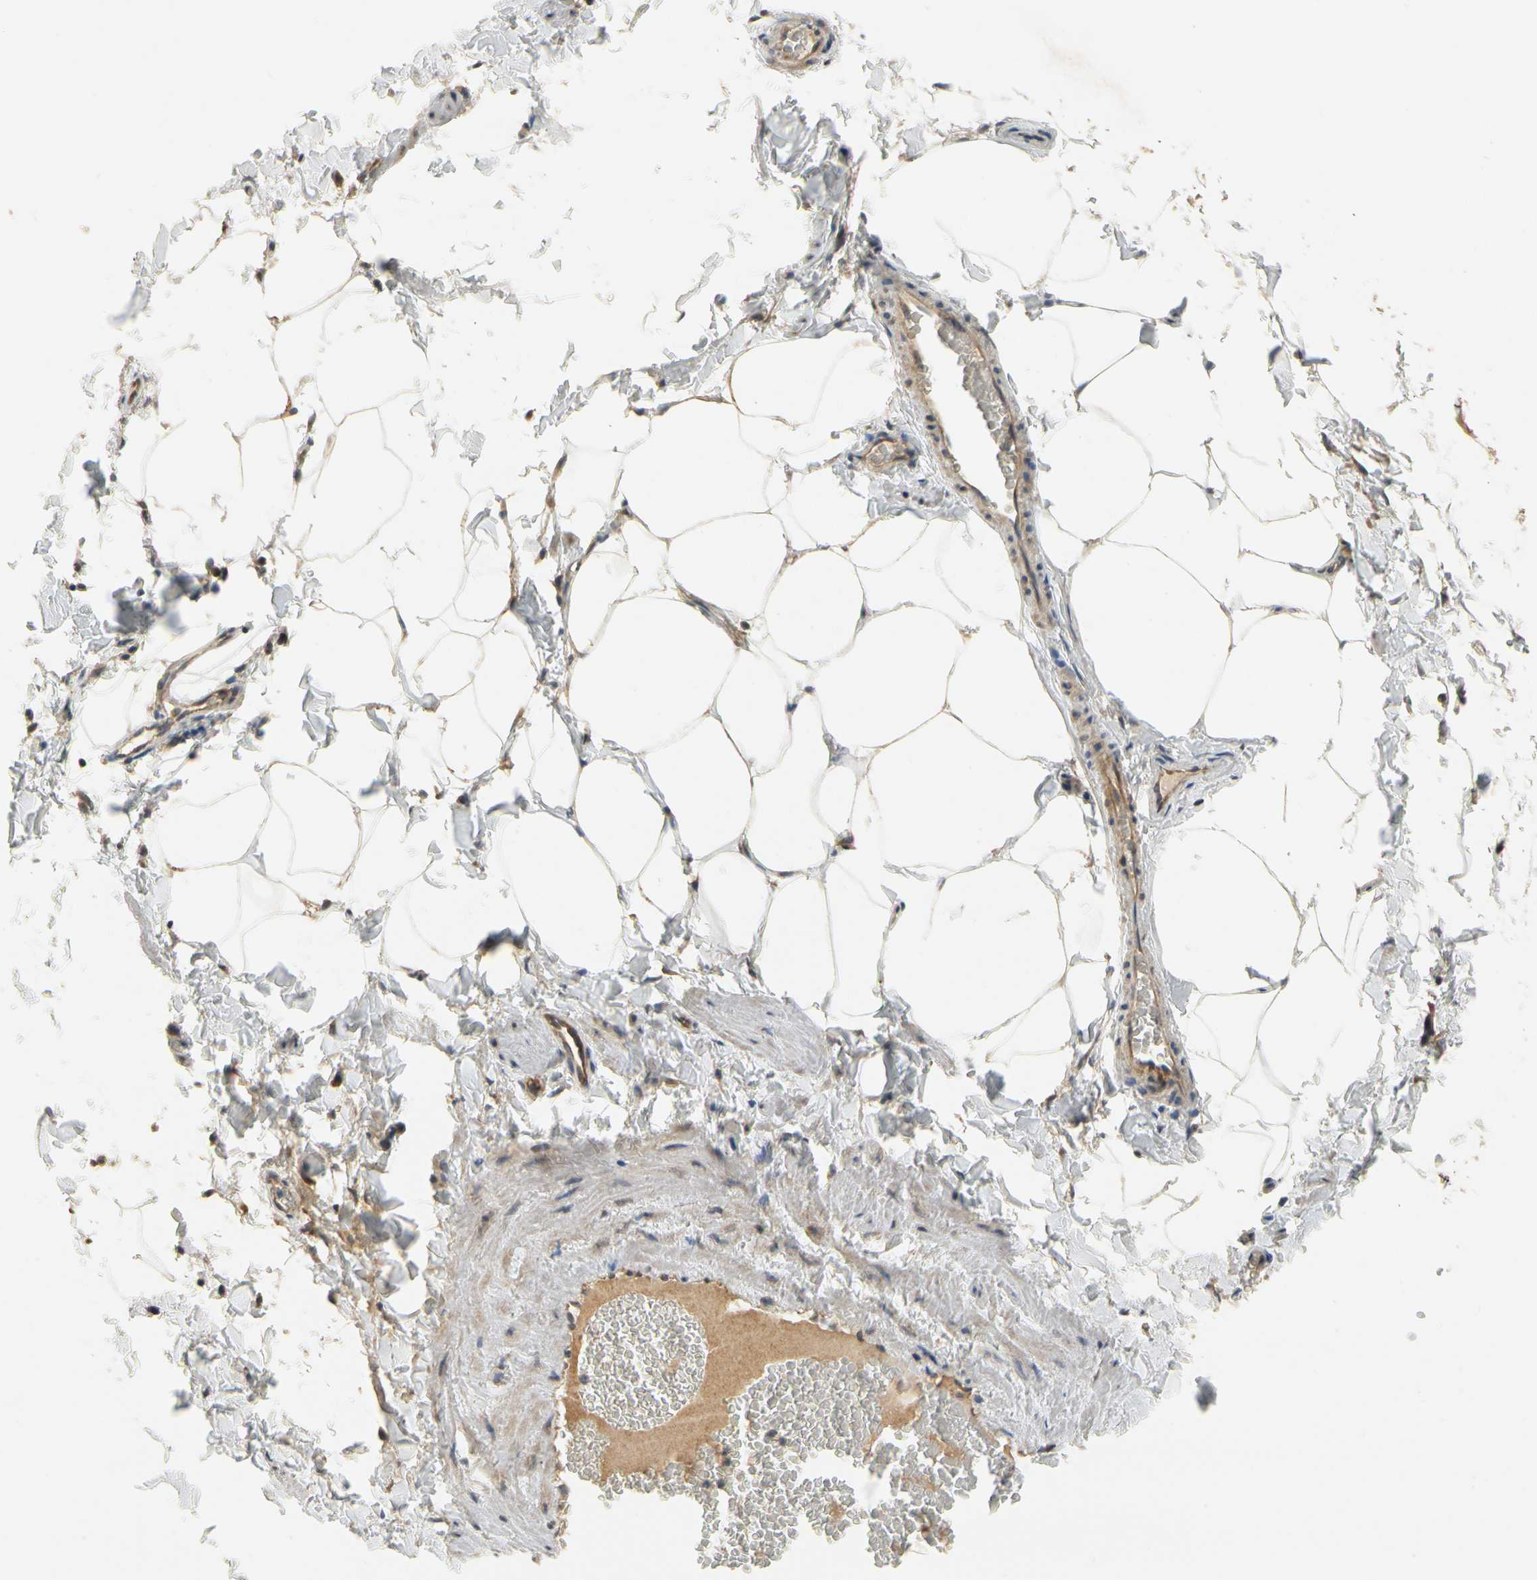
{"staining": {"intensity": "moderate", "quantity": ">75%", "location": "cytoplasmic/membranous"}, "tissue": "adipose tissue", "cell_type": "Adipocytes", "image_type": "normal", "snomed": [{"axis": "morphology", "description": "Normal tissue, NOS"}, {"axis": "topography", "description": "Vascular tissue"}], "caption": "Immunohistochemistry (IHC) image of normal adipose tissue: human adipose tissue stained using IHC exhibits medium levels of moderate protein expression localized specifically in the cytoplasmic/membranous of adipocytes, appearing as a cytoplasmic/membranous brown color.", "gene": "TDRP", "patient": {"sex": "male", "age": 41}}